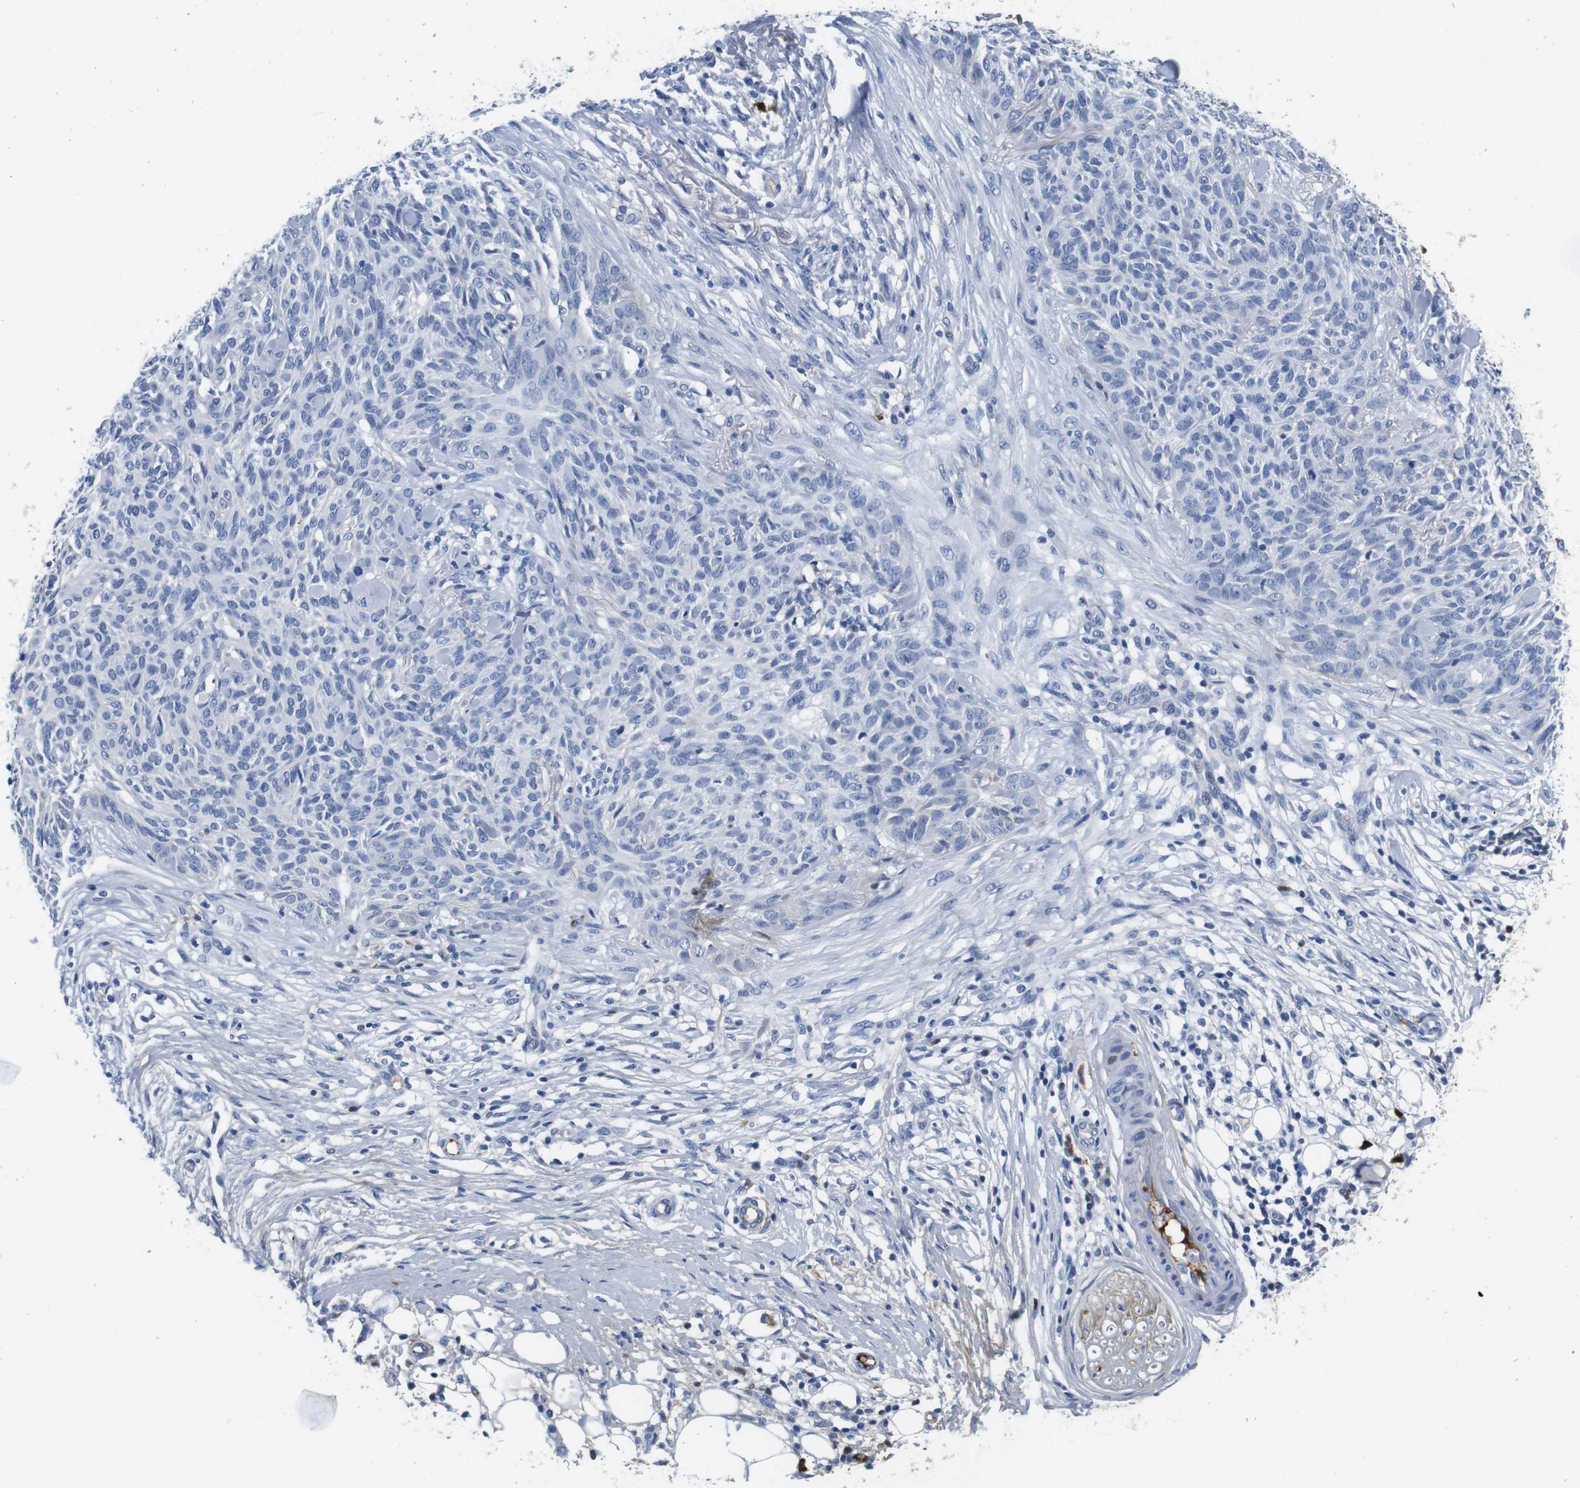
{"staining": {"intensity": "negative", "quantity": "none", "location": "none"}, "tissue": "skin cancer", "cell_type": "Tumor cells", "image_type": "cancer", "snomed": [{"axis": "morphology", "description": "Basal cell carcinoma"}, {"axis": "topography", "description": "Skin"}], "caption": "A high-resolution histopathology image shows immunohistochemistry (IHC) staining of basal cell carcinoma (skin), which shows no significant staining in tumor cells.", "gene": "IGKC", "patient": {"sex": "female", "age": 84}}